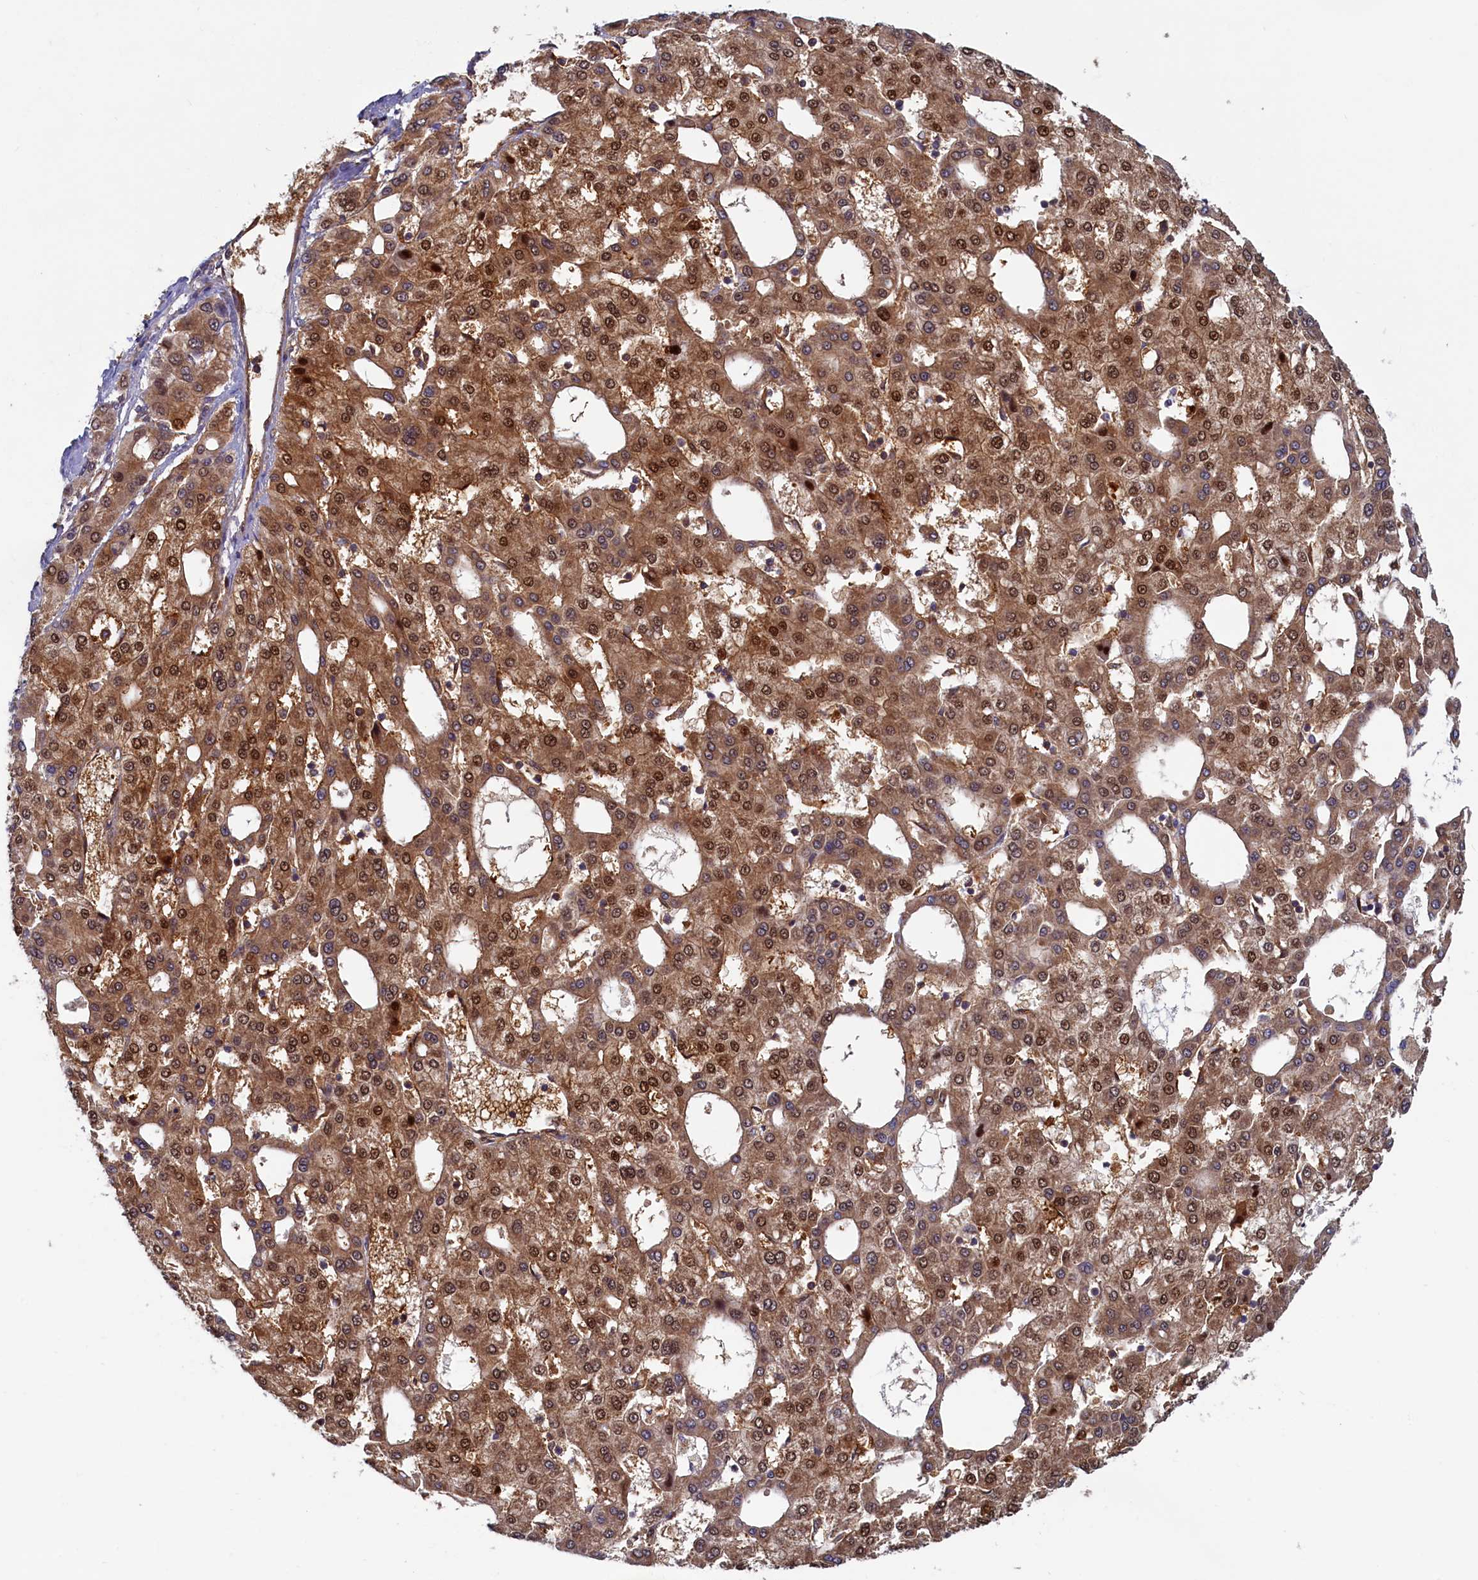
{"staining": {"intensity": "strong", "quantity": ">75%", "location": "cytoplasmic/membranous,nuclear"}, "tissue": "liver cancer", "cell_type": "Tumor cells", "image_type": "cancer", "snomed": [{"axis": "morphology", "description": "Carcinoma, Hepatocellular, NOS"}, {"axis": "topography", "description": "Liver"}], "caption": "IHC image of hepatocellular carcinoma (liver) stained for a protein (brown), which displays high levels of strong cytoplasmic/membranous and nuclear staining in about >75% of tumor cells.", "gene": "STX12", "patient": {"sex": "male", "age": 47}}